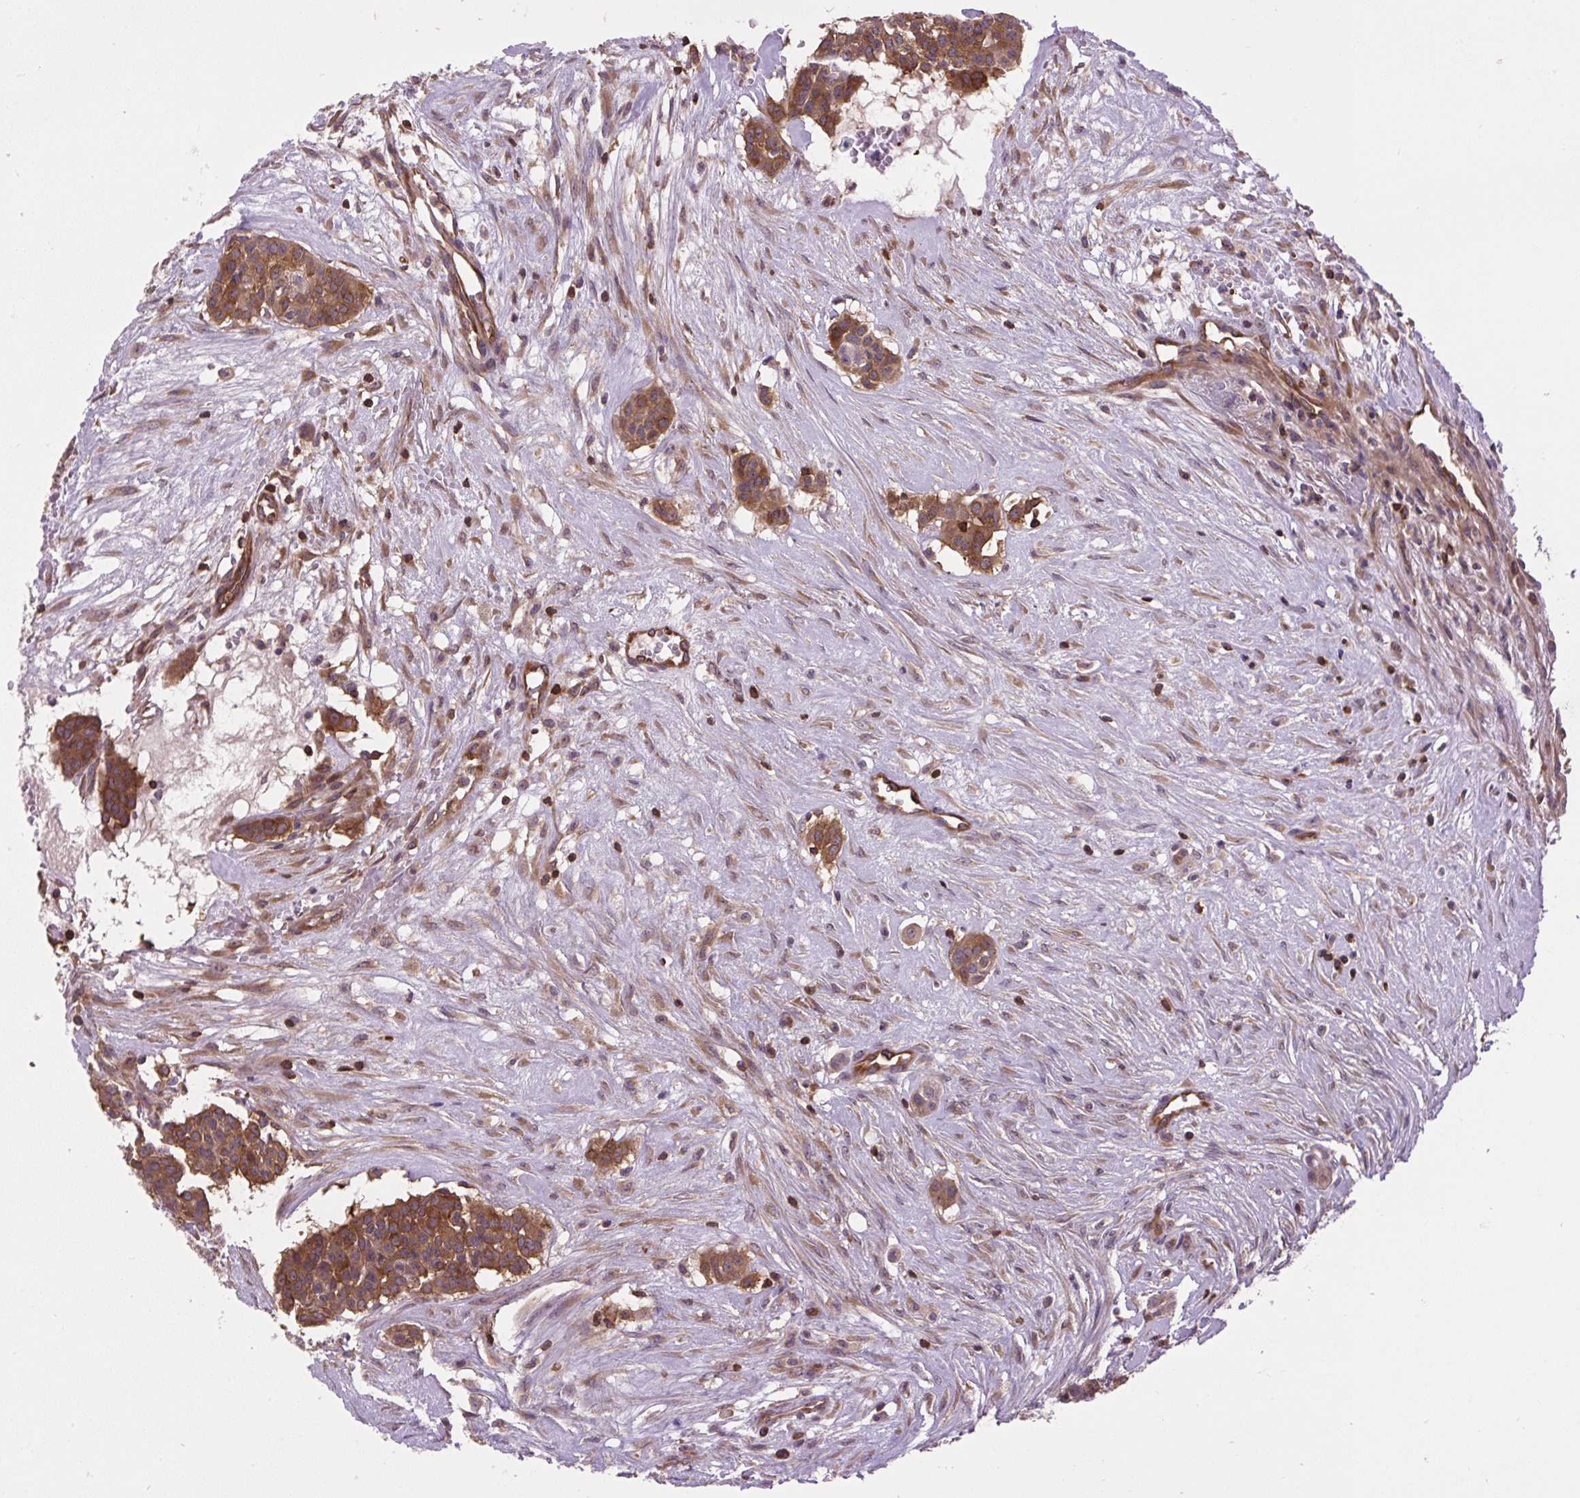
{"staining": {"intensity": "strong", "quantity": ">75%", "location": "cytoplasmic/membranous"}, "tissue": "head and neck cancer", "cell_type": "Tumor cells", "image_type": "cancer", "snomed": [{"axis": "morphology", "description": "Adenocarcinoma, NOS"}, {"axis": "topography", "description": "Head-Neck"}], "caption": "Human head and neck cancer (adenocarcinoma) stained with a protein marker displays strong staining in tumor cells.", "gene": "PLCG1", "patient": {"sex": "male", "age": 81}}